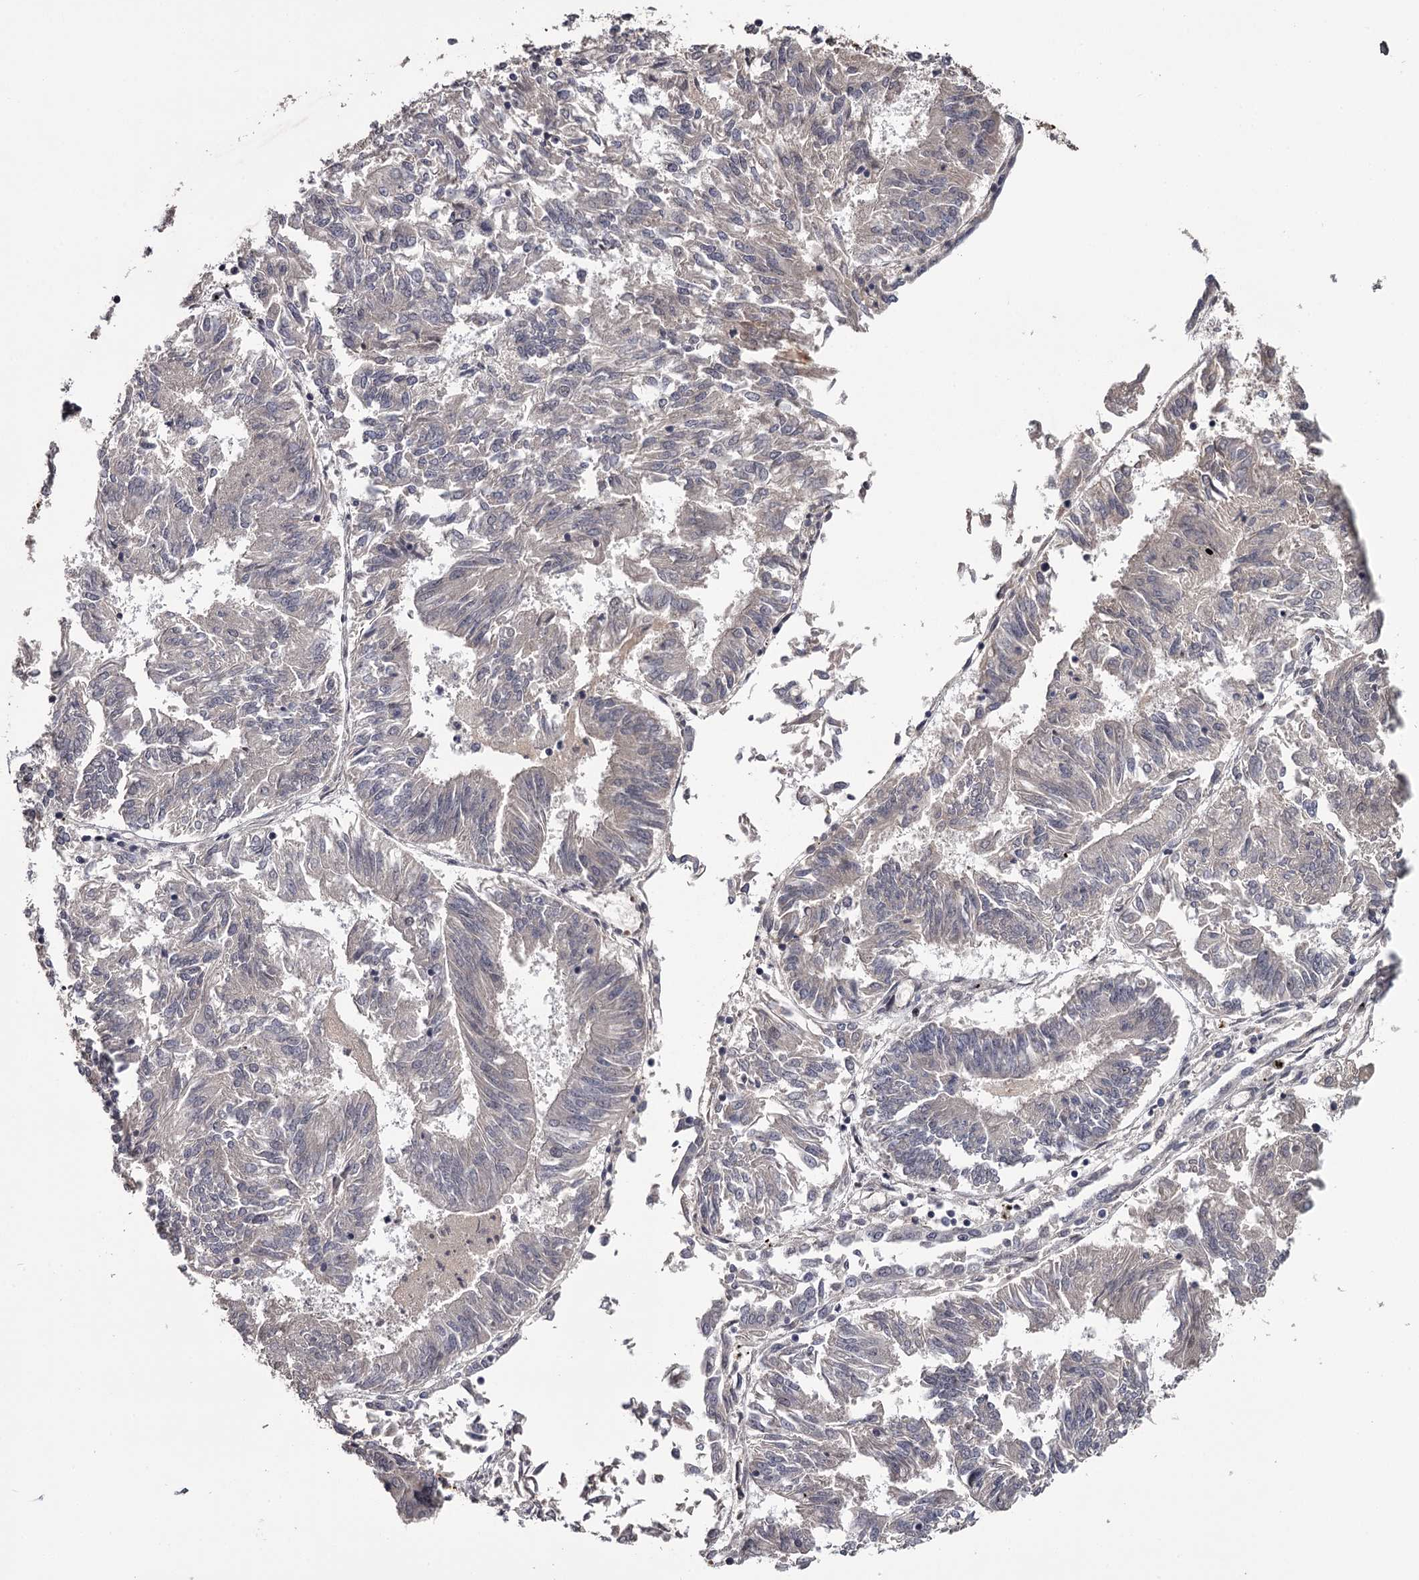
{"staining": {"intensity": "negative", "quantity": "none", "location": "none"}, "tissue": "endometrial cancer", "cell_type": "Tumor cells", "image_type": "cancer", "snomed": [{"axis": "morphology", "description": "Adenocarcinoma, NOS"}, {"axis": "topography", "description": "Endometrium"}], "caption": "A micrograph of human endometrial adenocarcinoma is negative for staining in tumor cells. Nuclei are stained in blue.", "gene": "RNF44", "patient": {"sex": "female", "age": 58}}